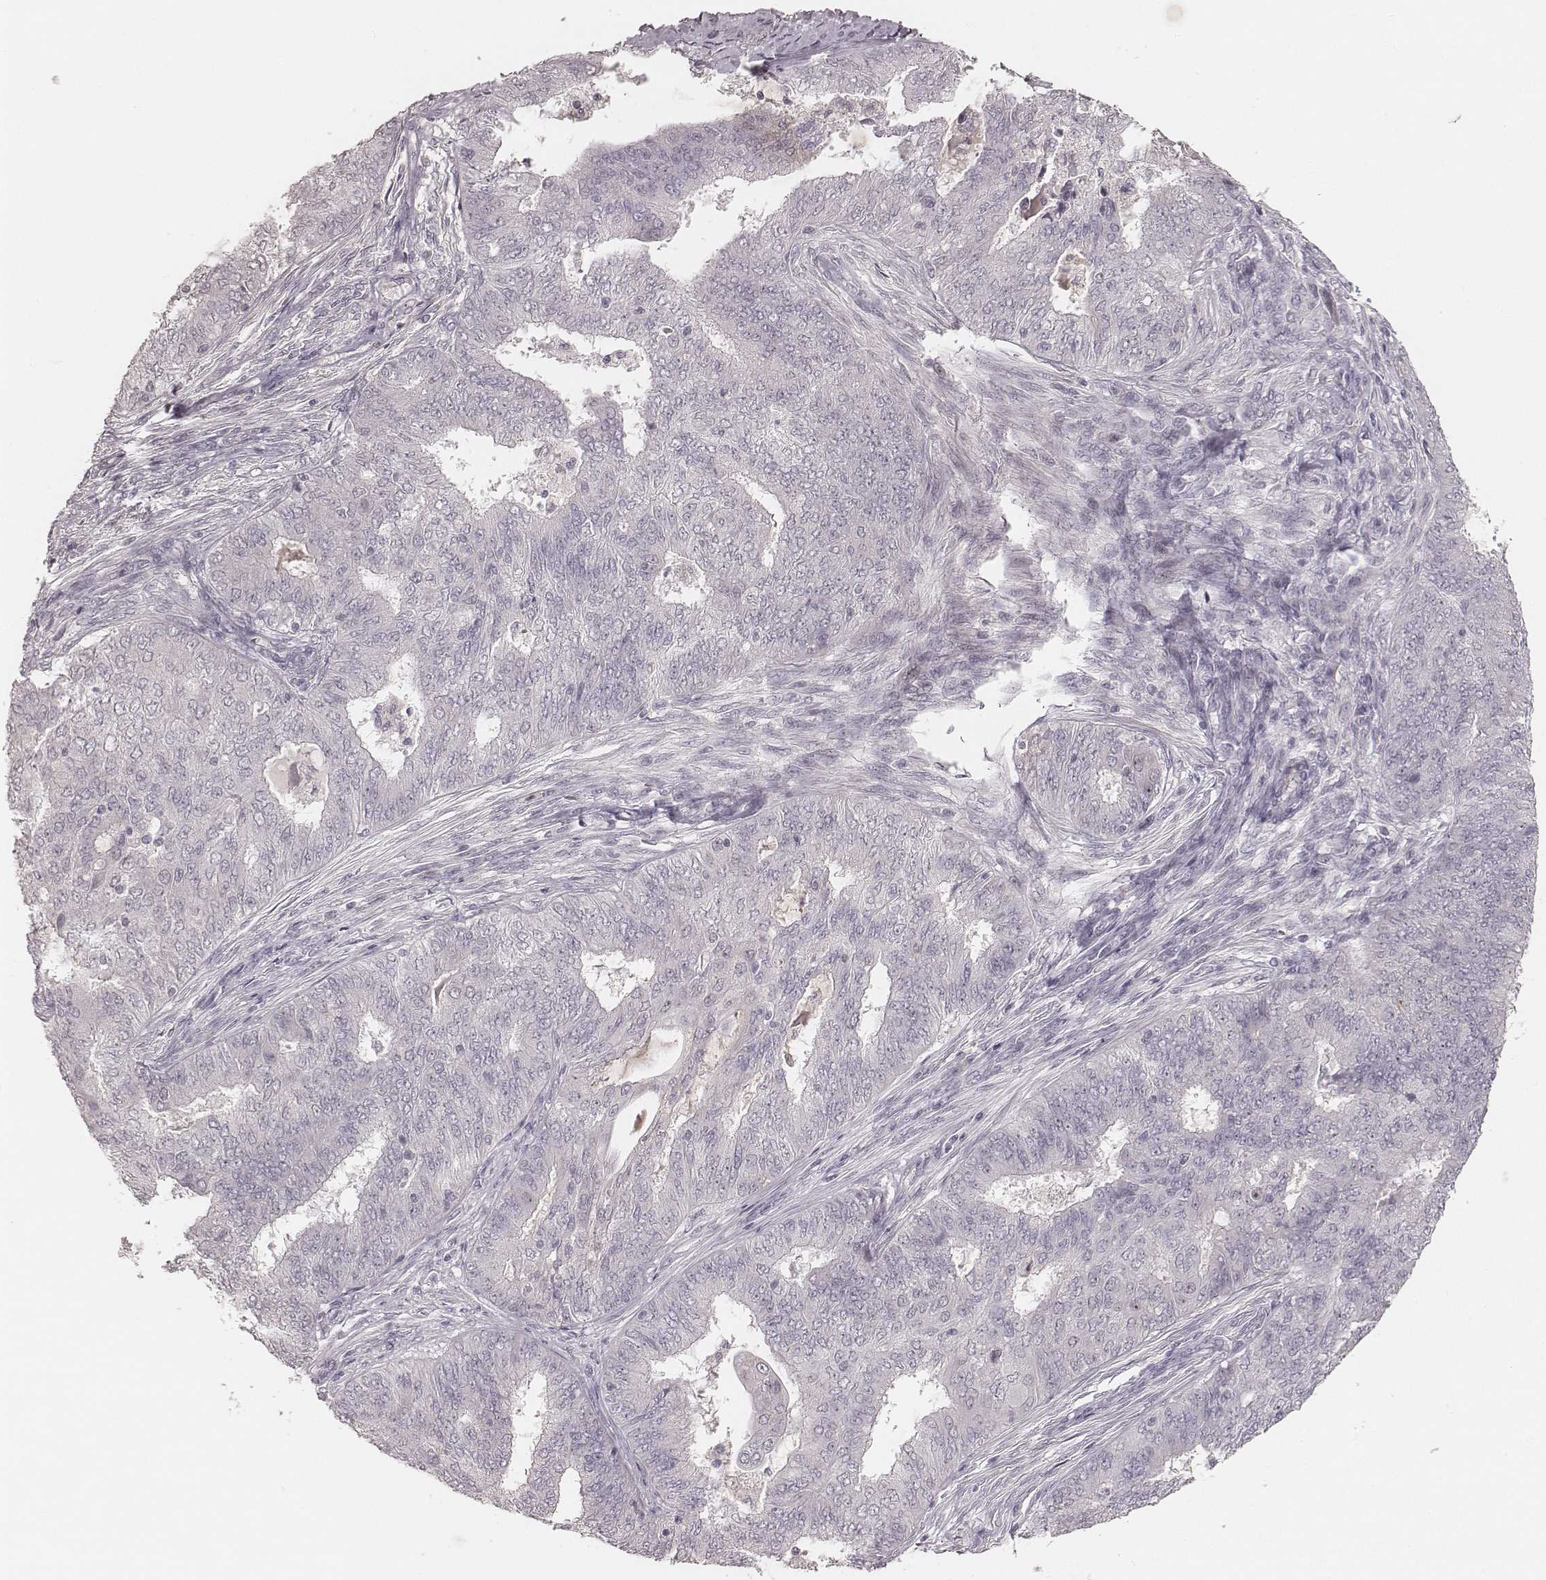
{"staining": {"intensity": "negative", "quantity": "none", "location": "none"}, "tissue": "endometrial cancer", "cell_type": "Tumor cells", "image_type": "cancer", "snomed": [{"axis": "morphology", "description": "Adenocarcinoma, NOS"}, {"axis": "topography", "description": "Endometrium"}], "caption": "DAB immunohistochemical staining of endometrial cancer exhibits no significant expression in tumor cells. (DAB (3,3'-diaminobenzidine) immunohistochemistry visualized using brightfield microscopy, high magnification).", "gene": "MADCAM1", "patient": {"sex": "female", "age": 62}}